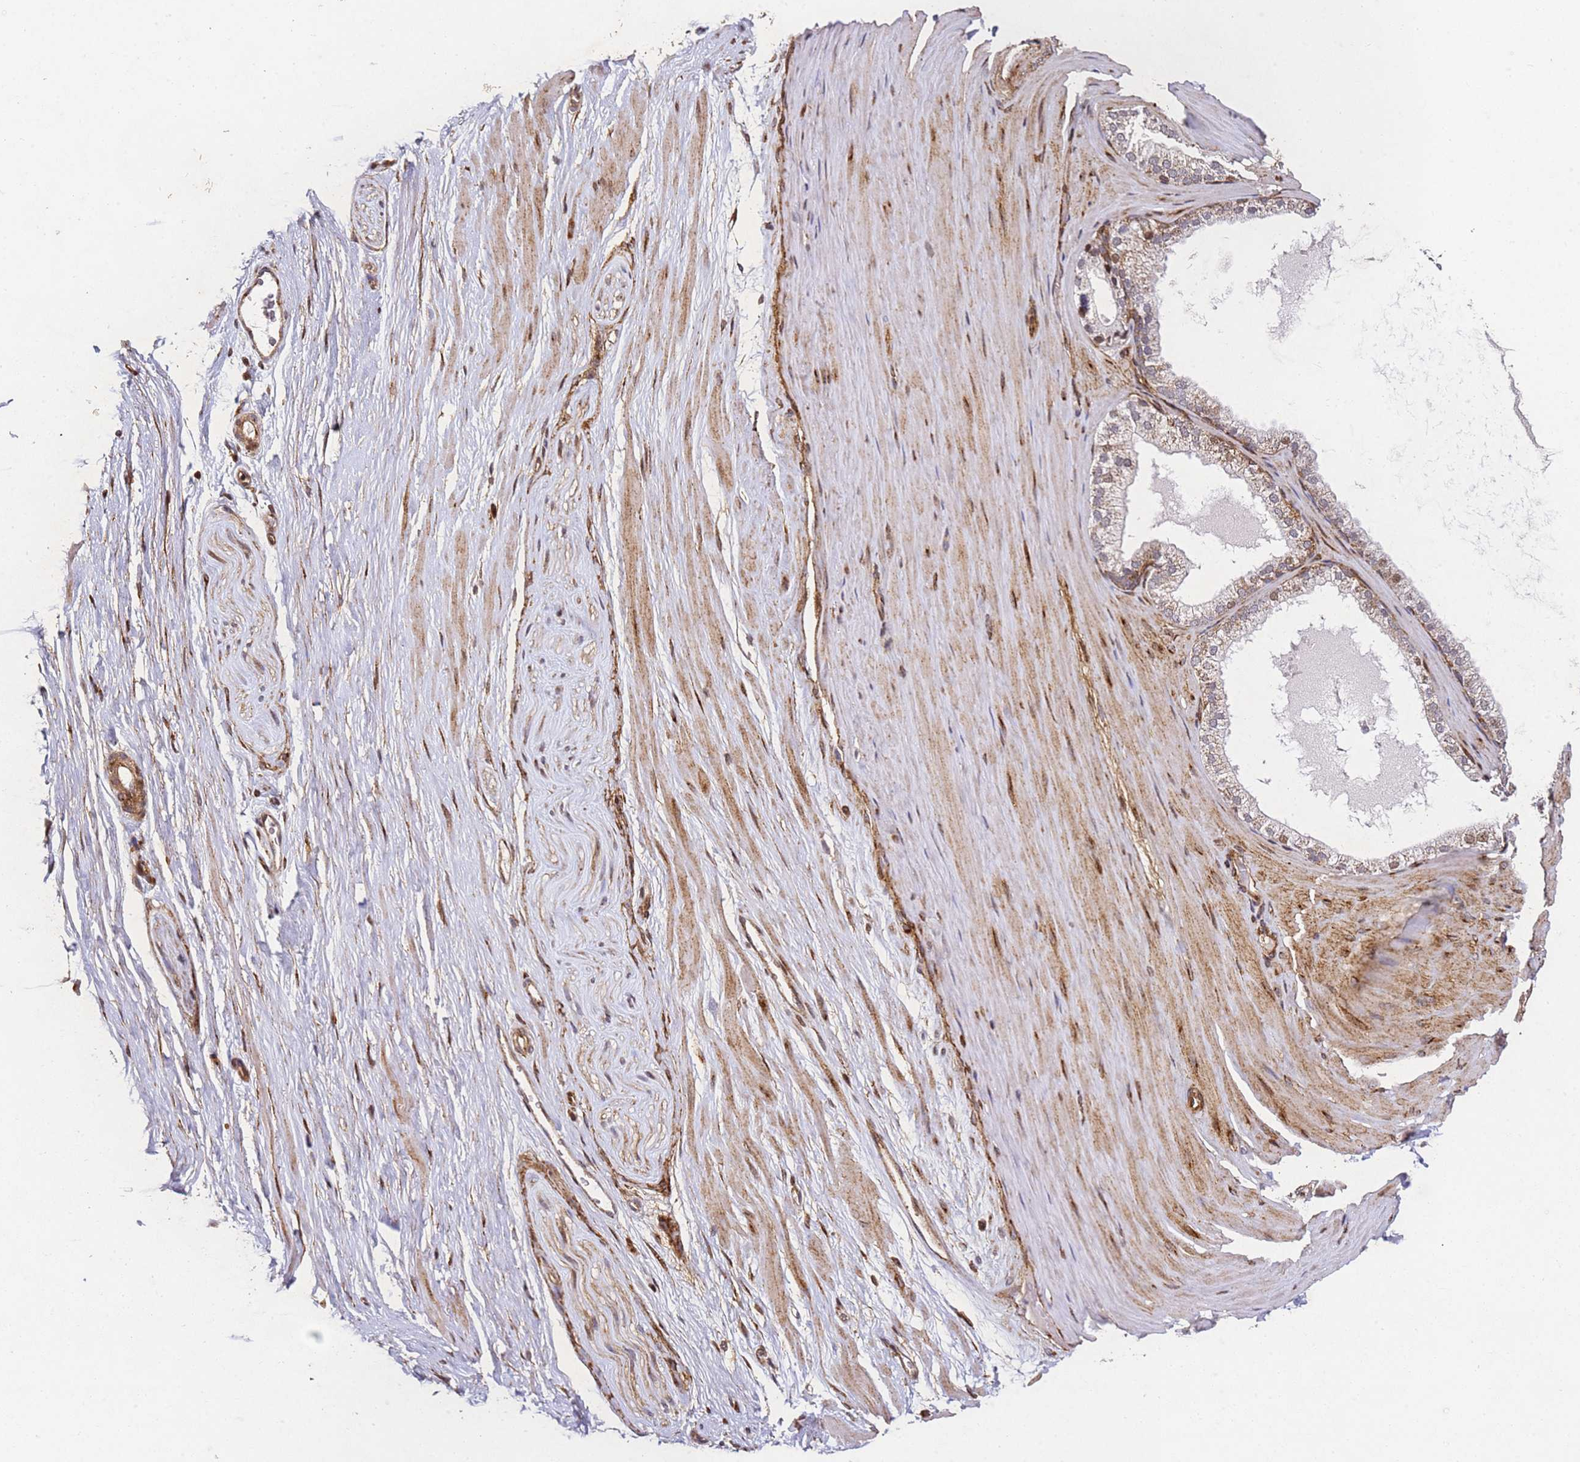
{"staining": {"intensity": "moderate", "quantity": ">75%", "location": "cytoplasmic/membranous"}, "tissue": "adipose tissue", "cell_type": "Adipocytes", "image_type": "normal", "snomed": [{"axis": "morphology", "description": "Normal tissue, NOS"}, {"axis": "morphology", "description": "Adenocarcinoma, Low grade"}, {"axis": "topography", "description": "Prostate"}, {"axis": "topography", "description": "Peripheral nerve tissue"}], "caption": "Immunohistochemistry of normal human adipose tissue exhibits medium levels of moderate cytoplasmic/membranous expression in approximately >75% of adipocytes. (brown staining indicates protein expression, while blue staining denotes nuclei).", "gene": "ZNF296", "patient": {"sex": "male", "age": 63}}